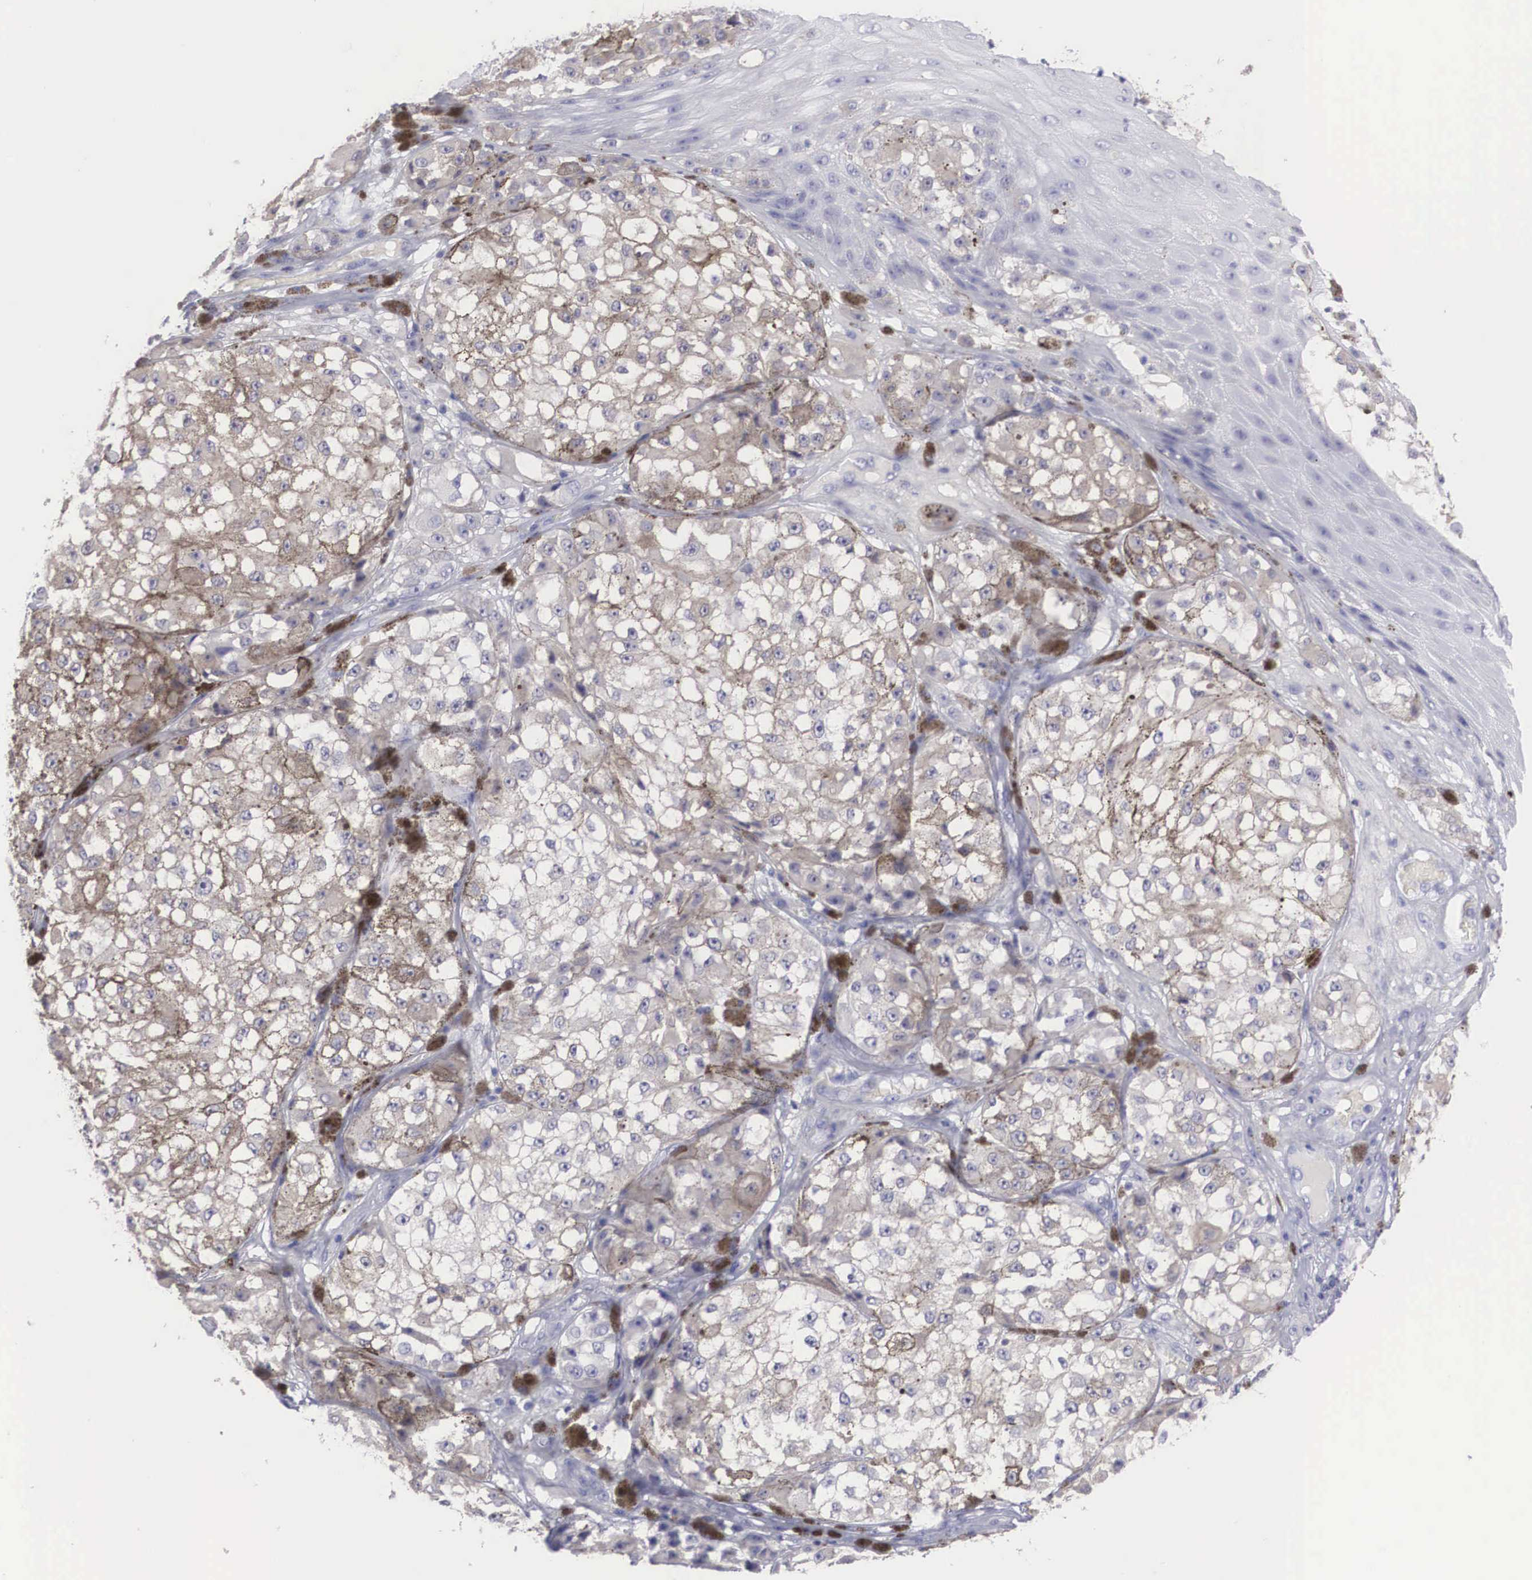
{"staining": {"intensity": "moderate", "quantity": "25%-75%", "location": "cytoplasmic/membranous"}, "tissue": "melanoma", "cell_type": "Tumor cells", "image_type": "cancer", "snomed": [{"axis": "morphology", "description": "Malignant melanoma, NOS"}, {"axis": "topography", "description": "Skin"}], "caption": "Brown immunohistochemical staining in human melanoma shows moderate cytoplasmic/membranous expression in approximately 25%-75% of tumor cells.", "gene": "REPS2", "patient": {"sex": "male", "age": 67}}